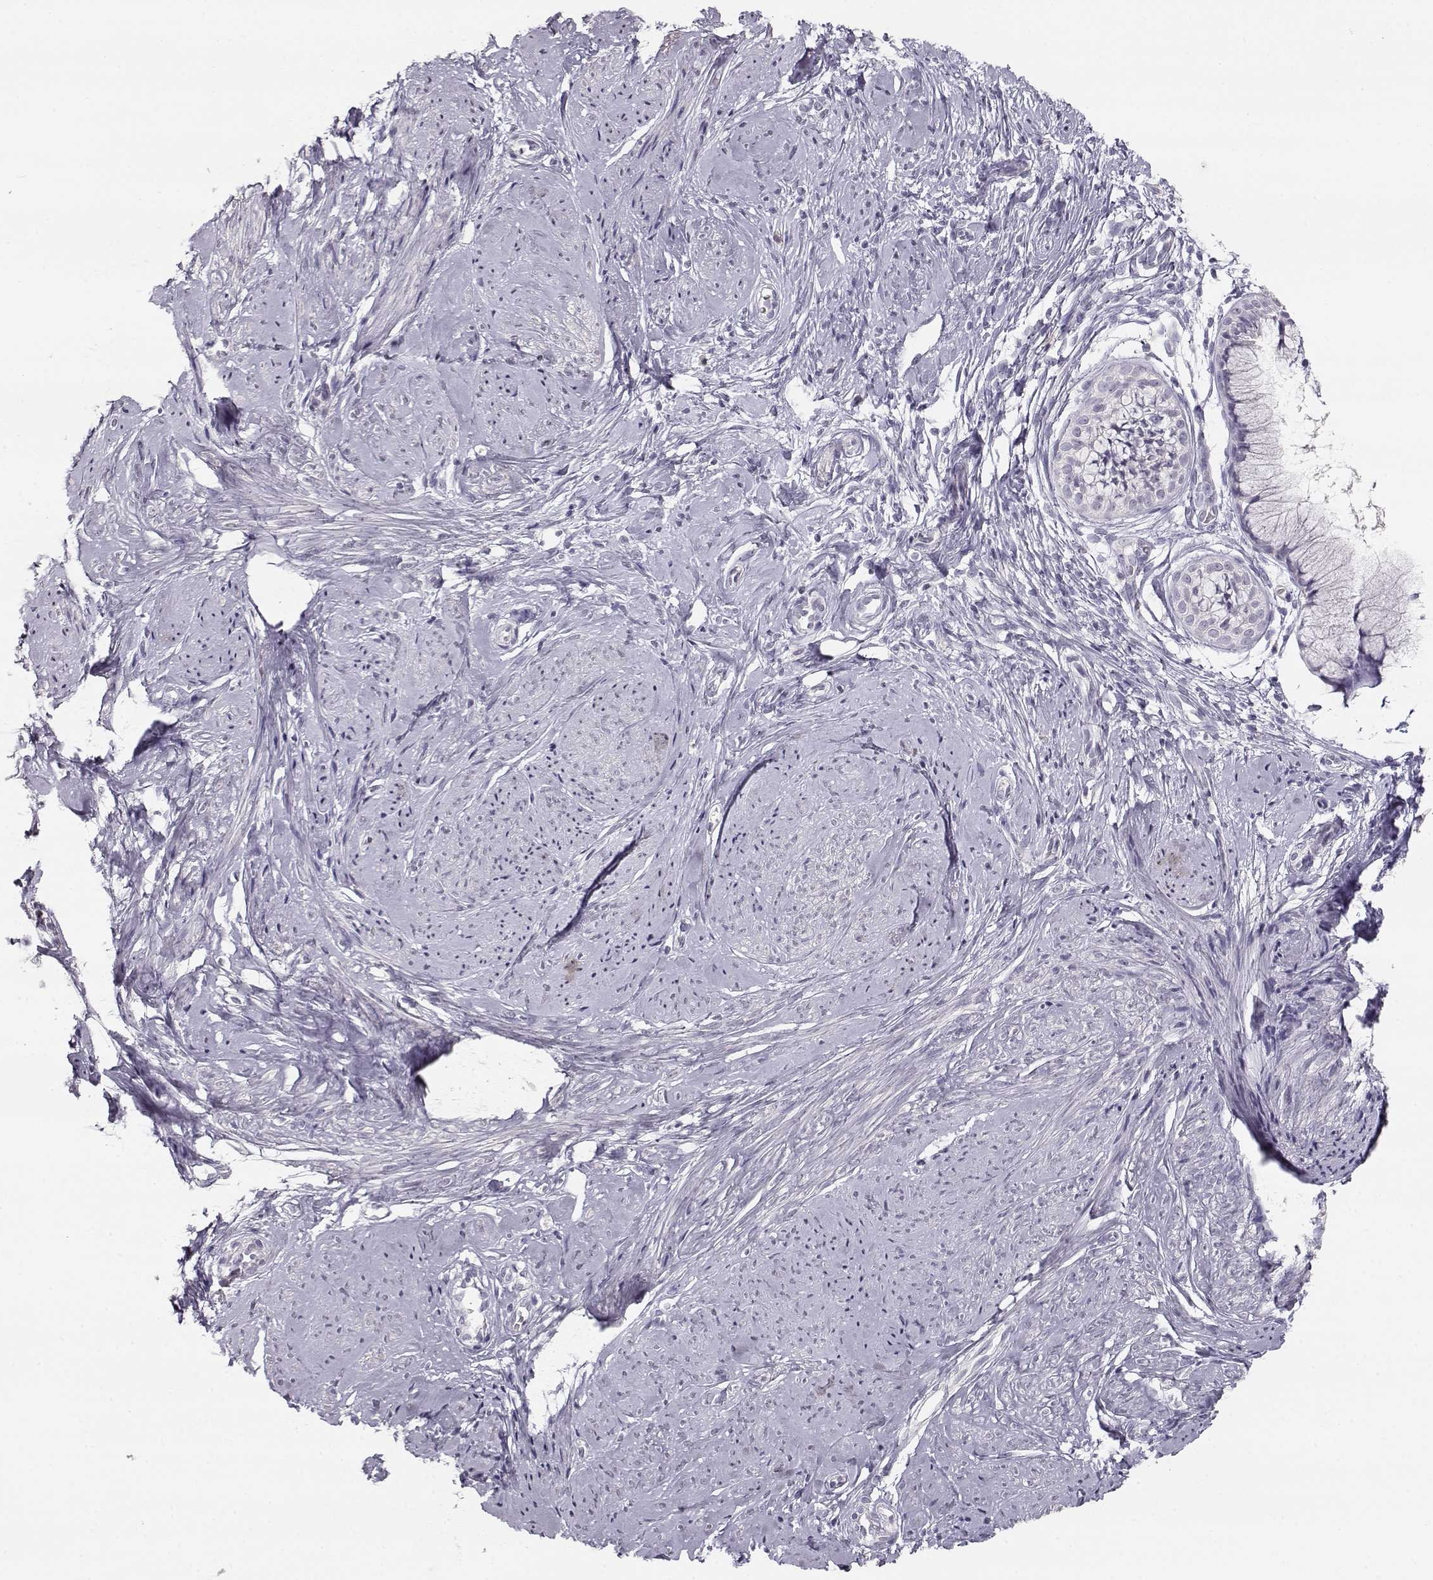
{"staining": {"intensity": "negative", "quantity": "none", "location": "none"}, "tissue": "smooth muscle", "cell_type": "Smooth muscle cells", "image_type": "normal", "snomed": [{"axis": "morphology", "description": "Normal tissue, NOS"}, {"axis": "topography", "description": "Smooth muscle"}], "caption": "The IHC photomicrograph has no significant expression in smooth muscle cells of smooth muscle. (Brightfield microscopy of DAB immunohistochemistry (IHC) at high magnification).", "gene": "TKTL1", "patient": {"sex": "female", "age": 48}}